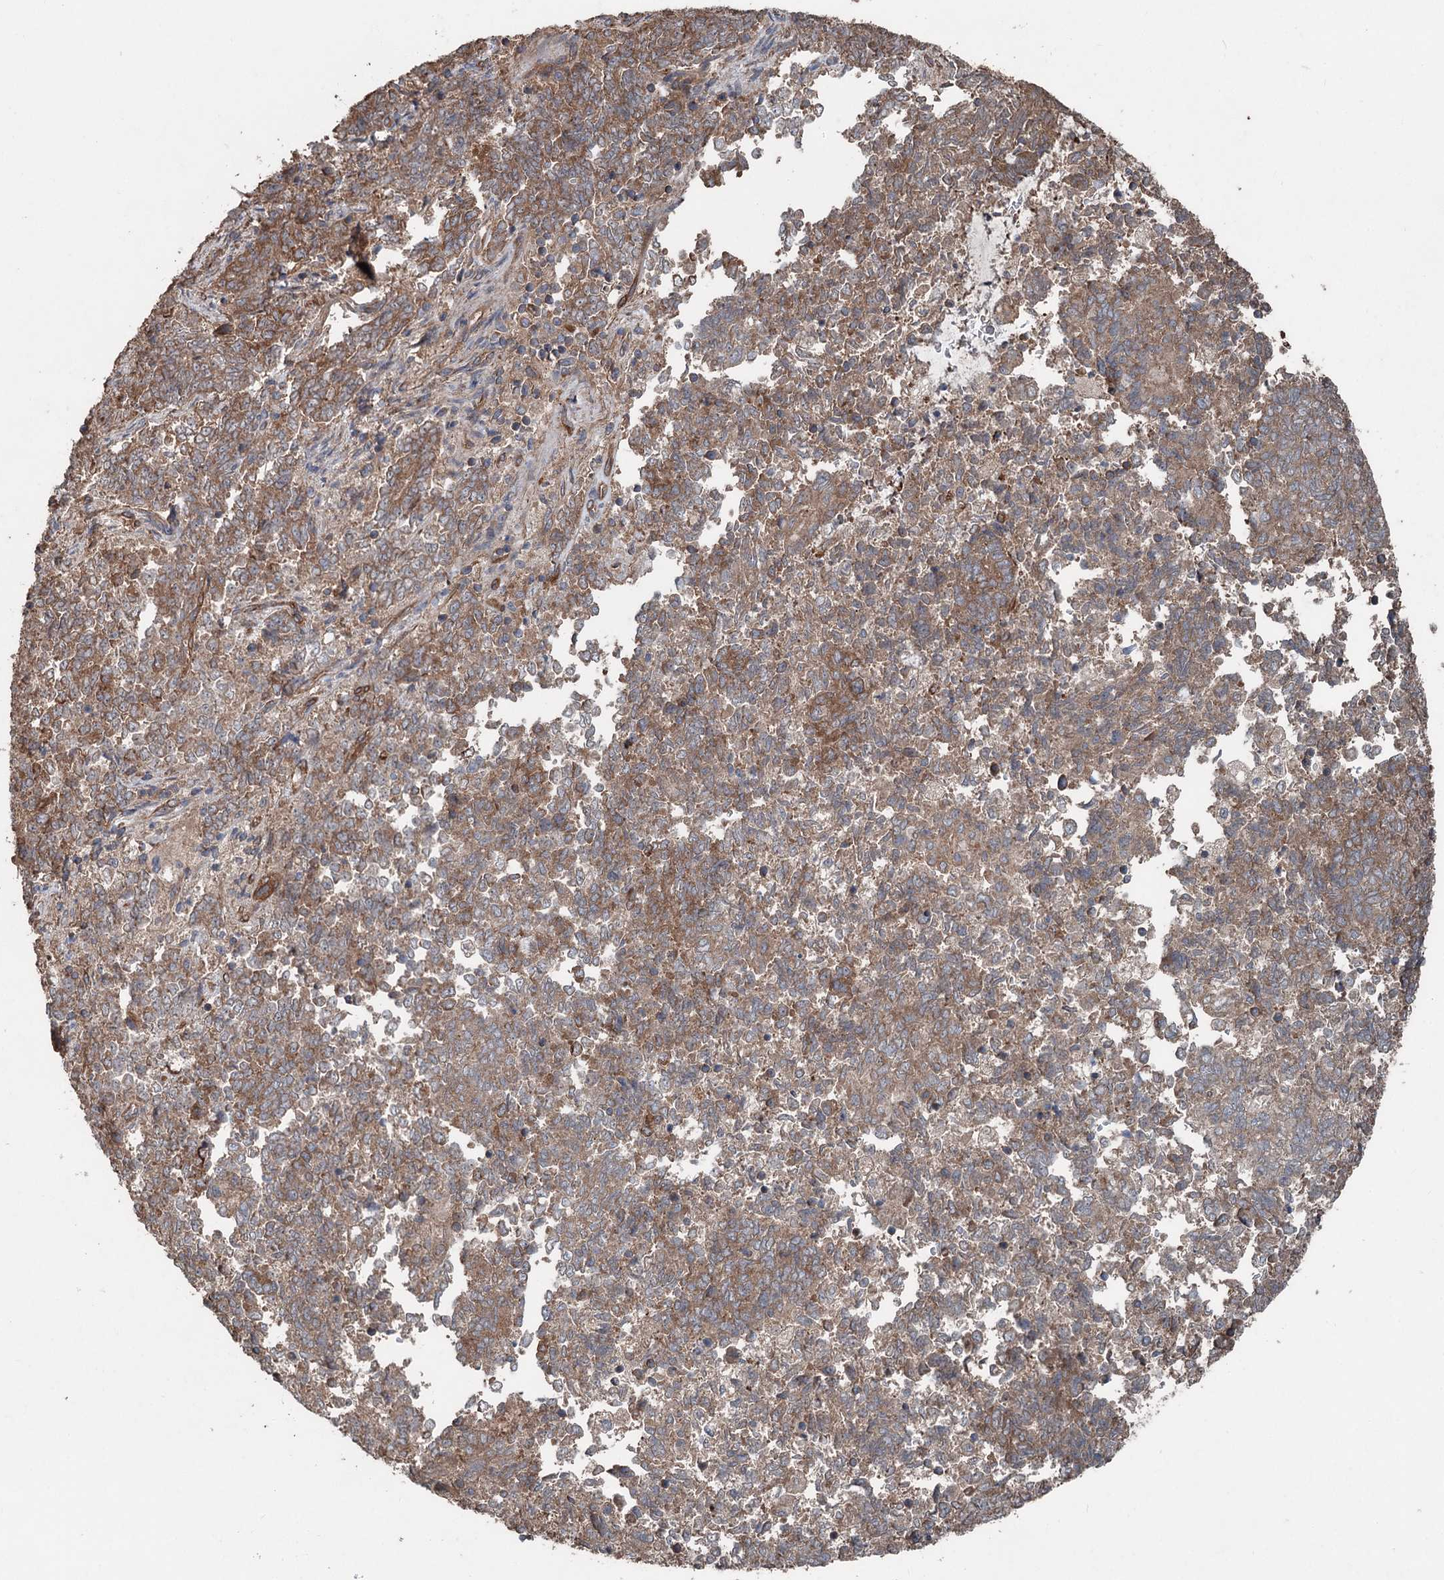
{"staining": {"intensity": "weak", "quantity": ">75%", "location": "cytoplasmic/membranous"}, "tissue": "endometrial cancer", "cell_type": "Tumor cells", "image_type": "cancer", "snomed": [{"axis": "morphology", "description": "Adenocarcinoma, NOS"}, {"axis": "topography", "description": "Endometrium"}], "caption": "Immunohistochemical staining of human adenocarcinoma (endometrial) displays low levels of weak cytoplasmic/membranous protein positivity in approximately >75% of tumor cells.", "gene": "RNF214", "patient": {"sex": "female", "age": 80}}